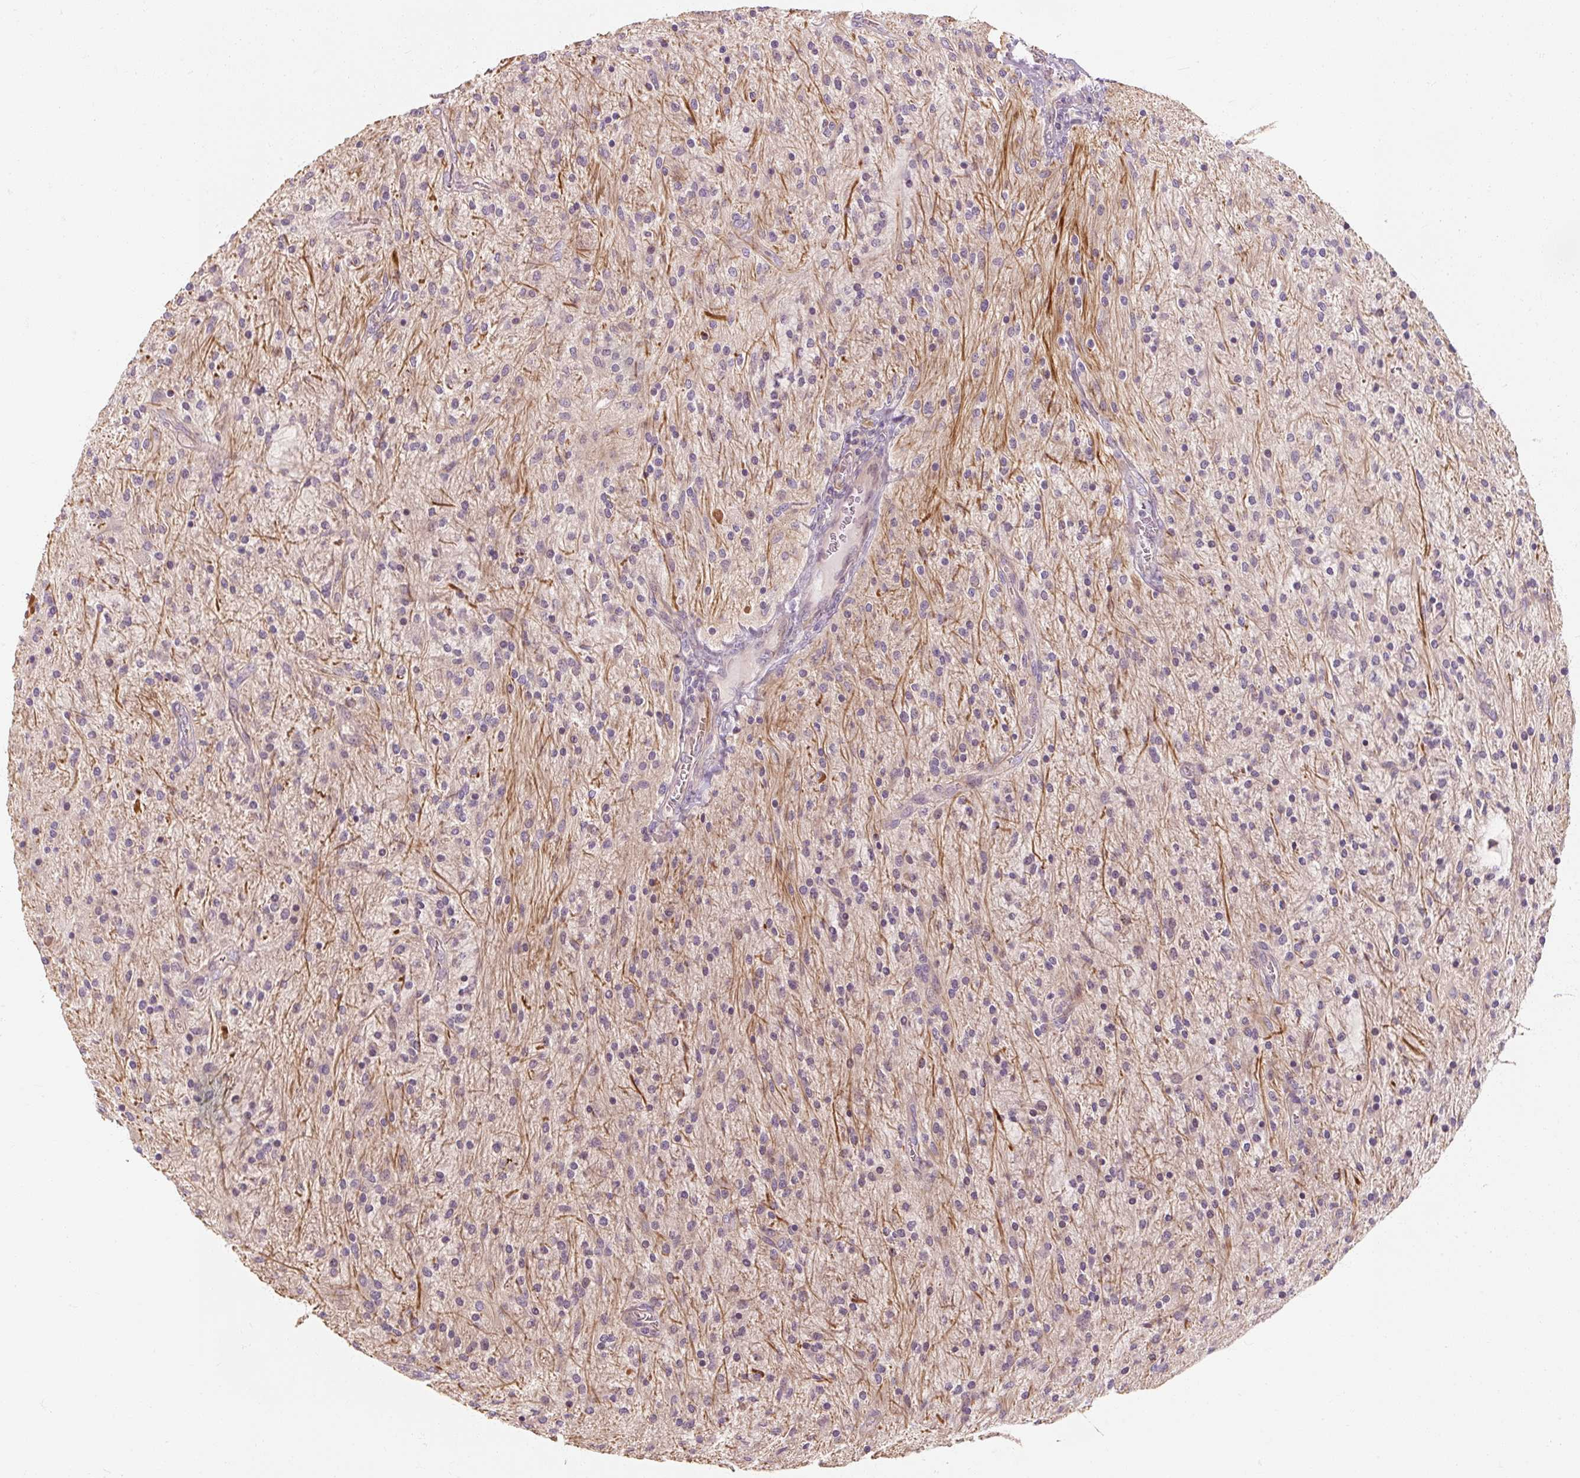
{"staining": {"intensity": "negative", "quantity": "none", "location": "none"}, "tissue": "glioma", "cell_type": "Tumor cells", "image_type": "cancer", "snomed": [{"axis": "morphology", "description": "Glioma, malignant, Low grade"}, {"axis": "topography", "description": "Cerebellum"}], "caption": "The immunohistochemistry (IHC) photomicrograph has no significant expression in tumor cells of glioma tissue.", "gene": "RB1CC1", "patient": {"sex": "female", "age": 14}}